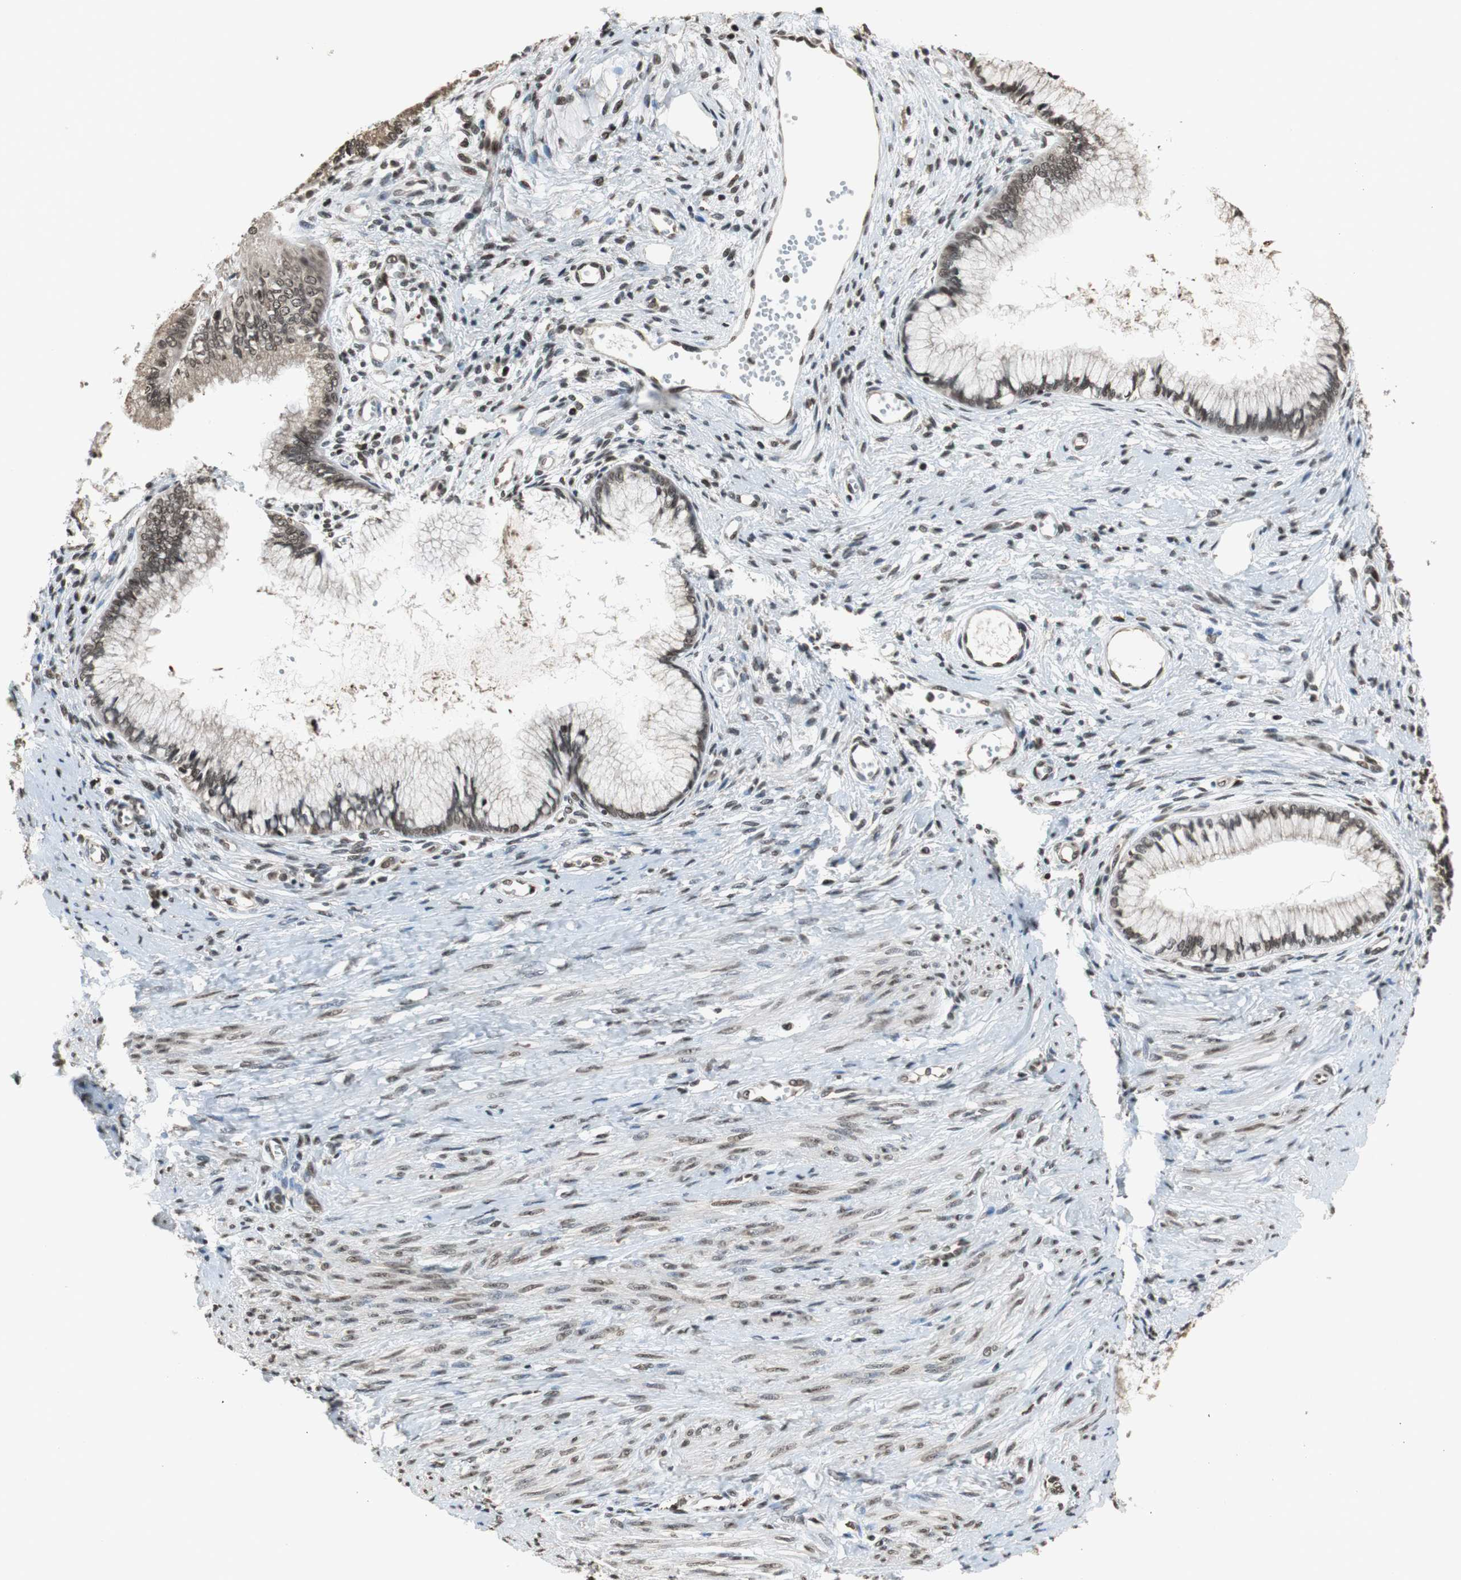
{"staining": {"intensity": "moderate", "quantity": ">75%", "location": "nuclear"}, "tissue": "cervical cancer", "cell_type": "Tumor cells", "image_type": "cancer", "snomed": [{"axis": "morphology", "description": "Adenocarcinoma, NOS"}, {"axis": "topography", "description": "Cervix"}], "caption": "A histopathology image showing moderate nuclear positivity in about >75% of tumor cells in cervical cancer, as visualized by brown immunohistochemical staining.", "gene": "REST", "patient": {"sex": "female", "age": 36}}